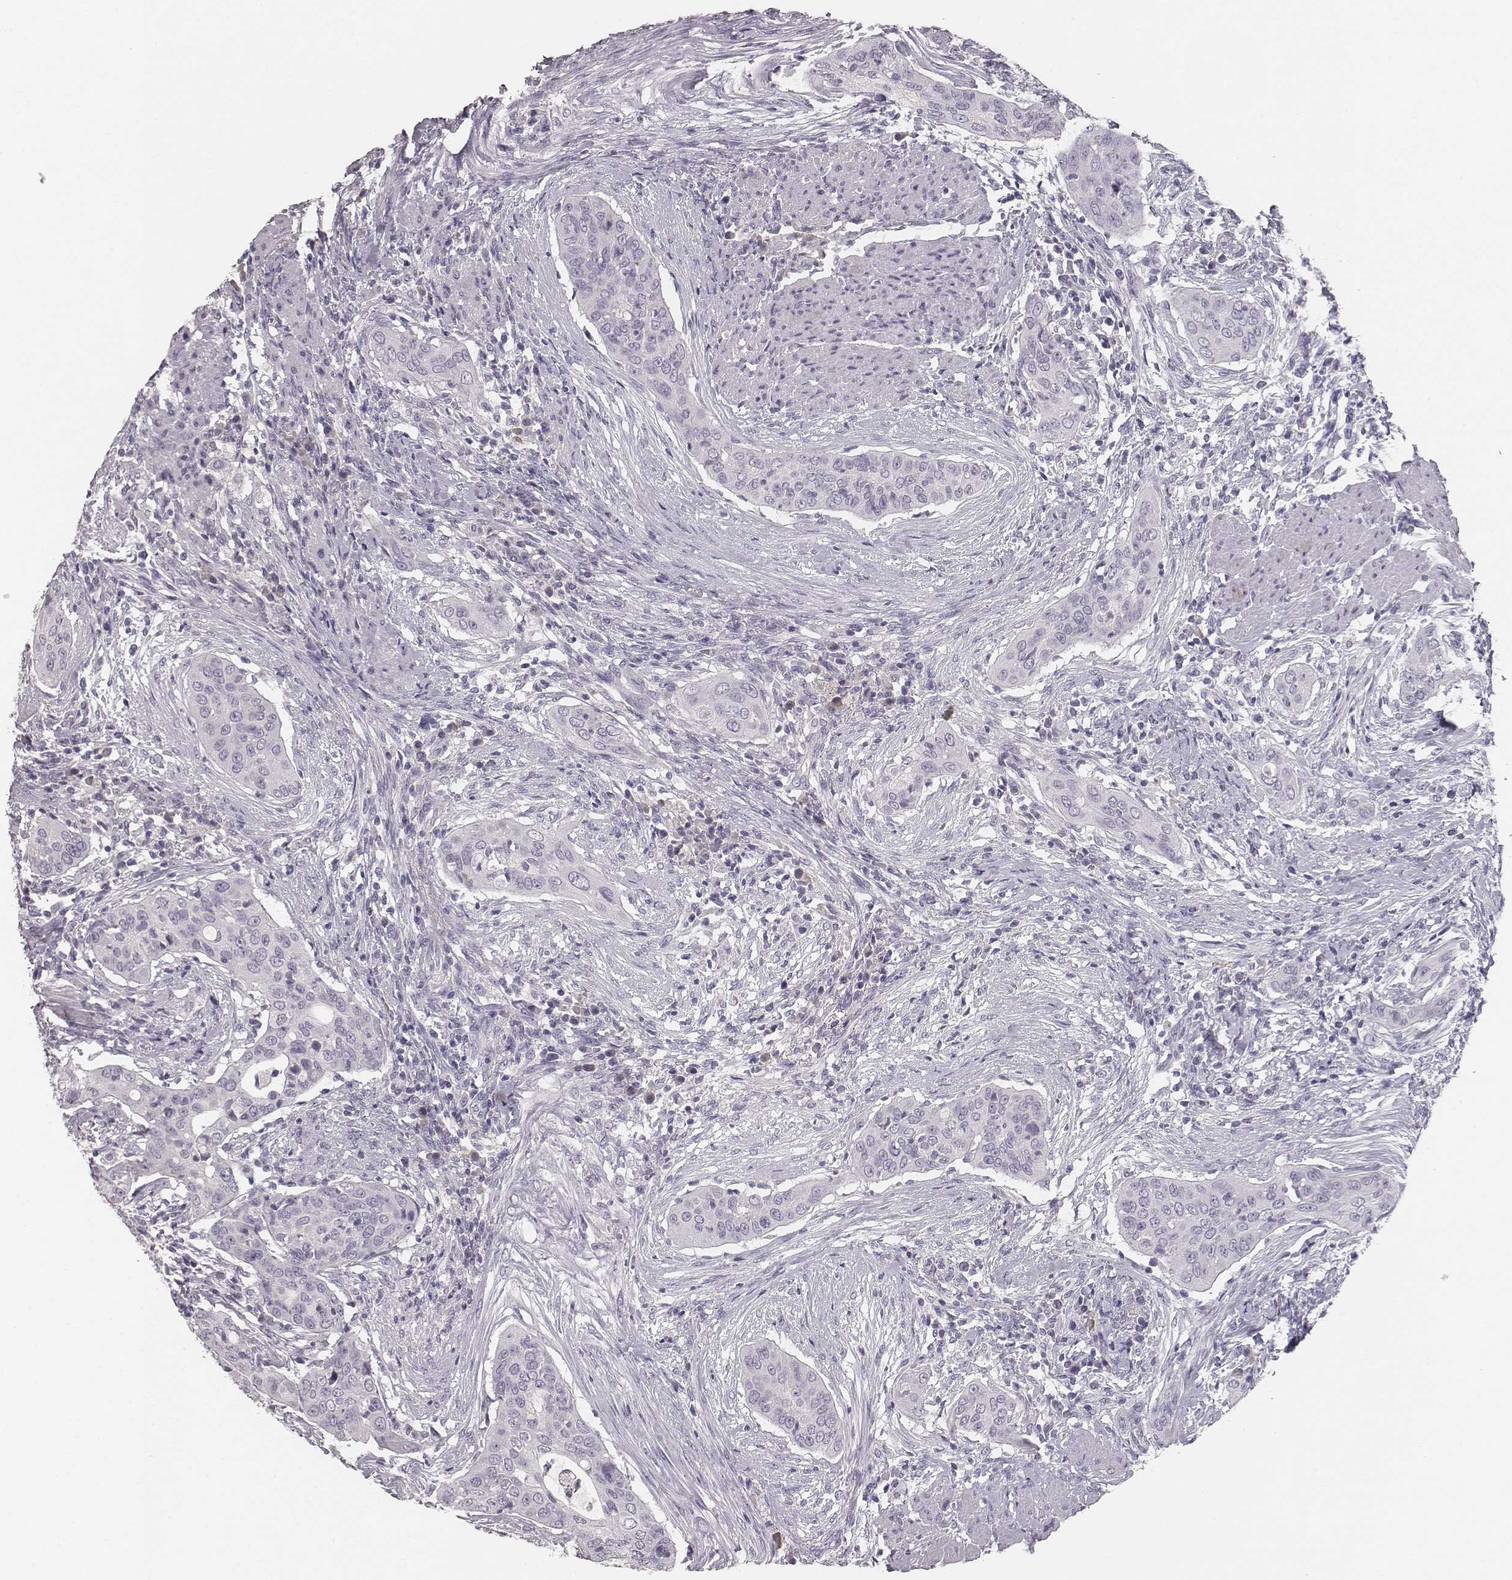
{"staining": {"intensity": "negative", "quantity": "none", "location": "none"}, "tissue": "urothelial cancer", "cell_type": "Tumor cells", "image_type": "cancer", "snomed": [{"axis": "morphology", "description": "Urothelial carcinoma, High grade"}, {"axis": "topography", "description": "Urinary bladder"}], "caption": "Urothelial cancer was stained to show a protein in brown. There is no significant positivity in tumor cells.", "gene": "MYH6", "patient": {"sex": "male", "age": 82}}